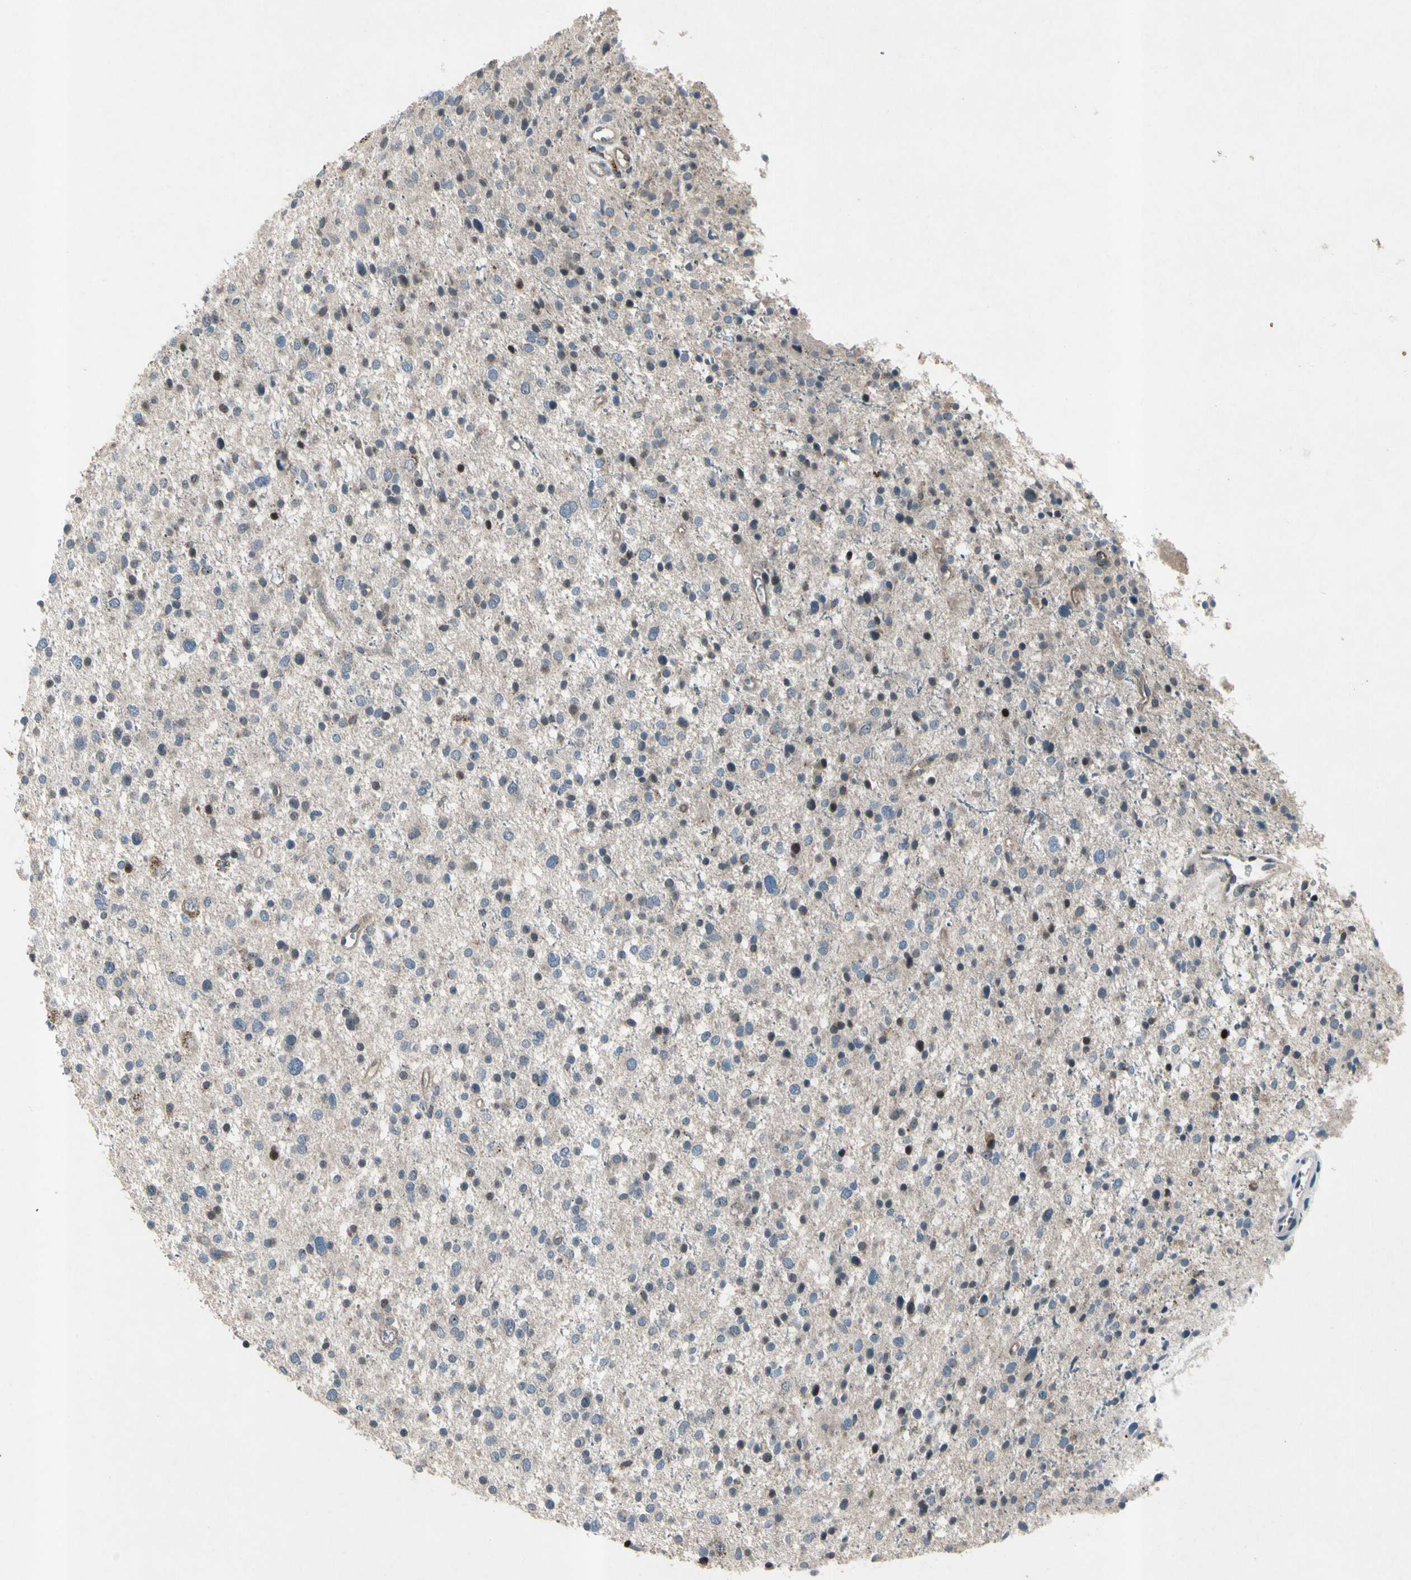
{"staining": {"intensity": "weak", "quantity": "<25%", "location": "cytoplasmic/membranous"}, "tissue": "glioma", "cell_type": "Tumor cells", "image_type": "cancer", "snomed": [{"axis": "morphology", "description": "Glioma, malignant, Low grade"}, {"axis": "topography", "description": "Brain"}], "caption": "Immunohistochemistry of low-grade glioma (malignant) displays no positivity in tumor cells.", "gene": "NMI", "patient": {"sex": "female", "age": 37}}